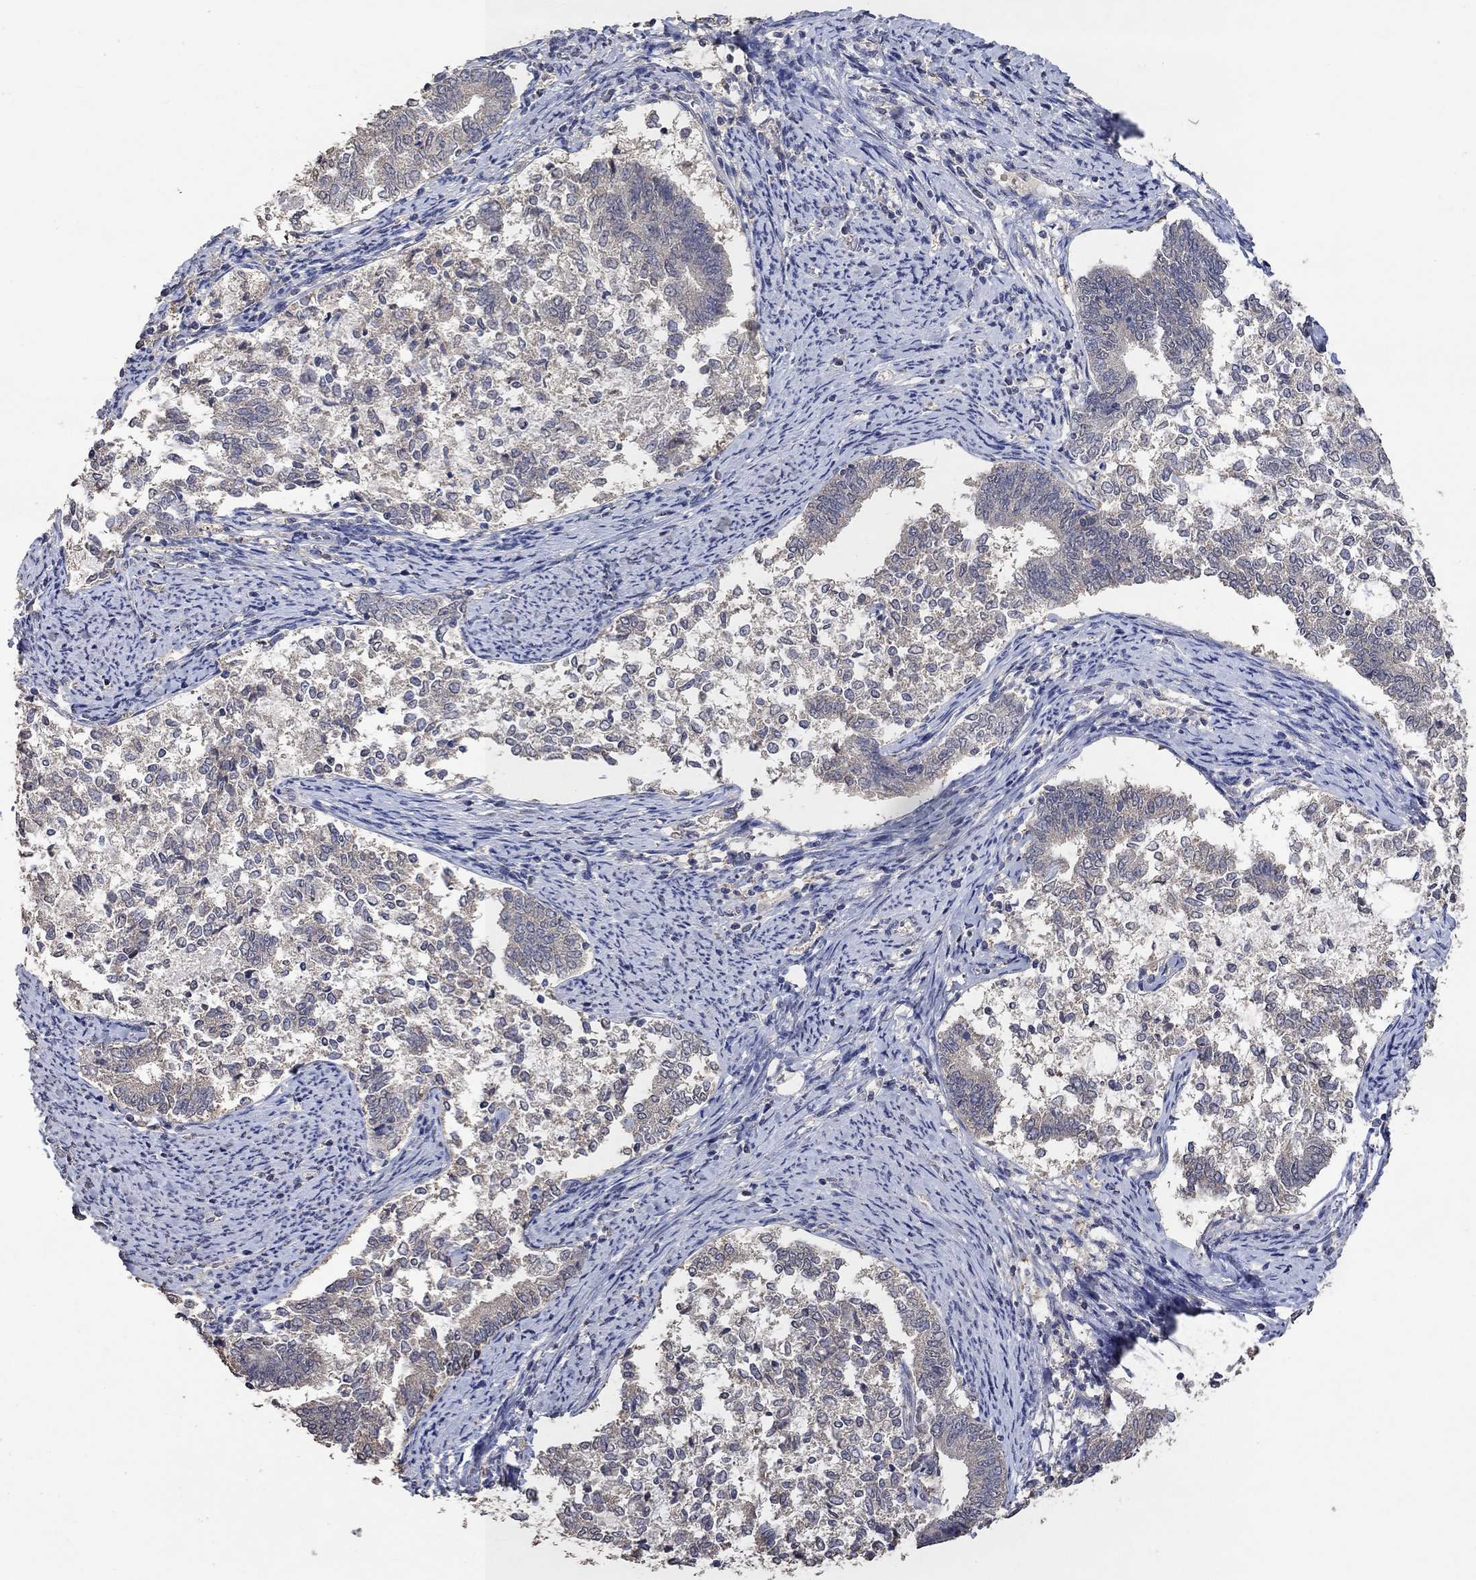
{"staining": {"intensity": "negative", "quantity": "none", "location": "none"}, "tissue": "endometrial cancer", "cell_type": "Tumor cells", "image_type": "cancer", "snomed": [{"axis": "morphology", "description": "Adenocarcinoma, NOS"}, {"axis": "topography", "description": "Endometrium"}], "caption": "Human endometrial cancer stained for a protein using immunohistochemistry reveals no expression in tumor cells.", "gene": "PTPN20", "patient": {"sex": "female", "age": 65}}